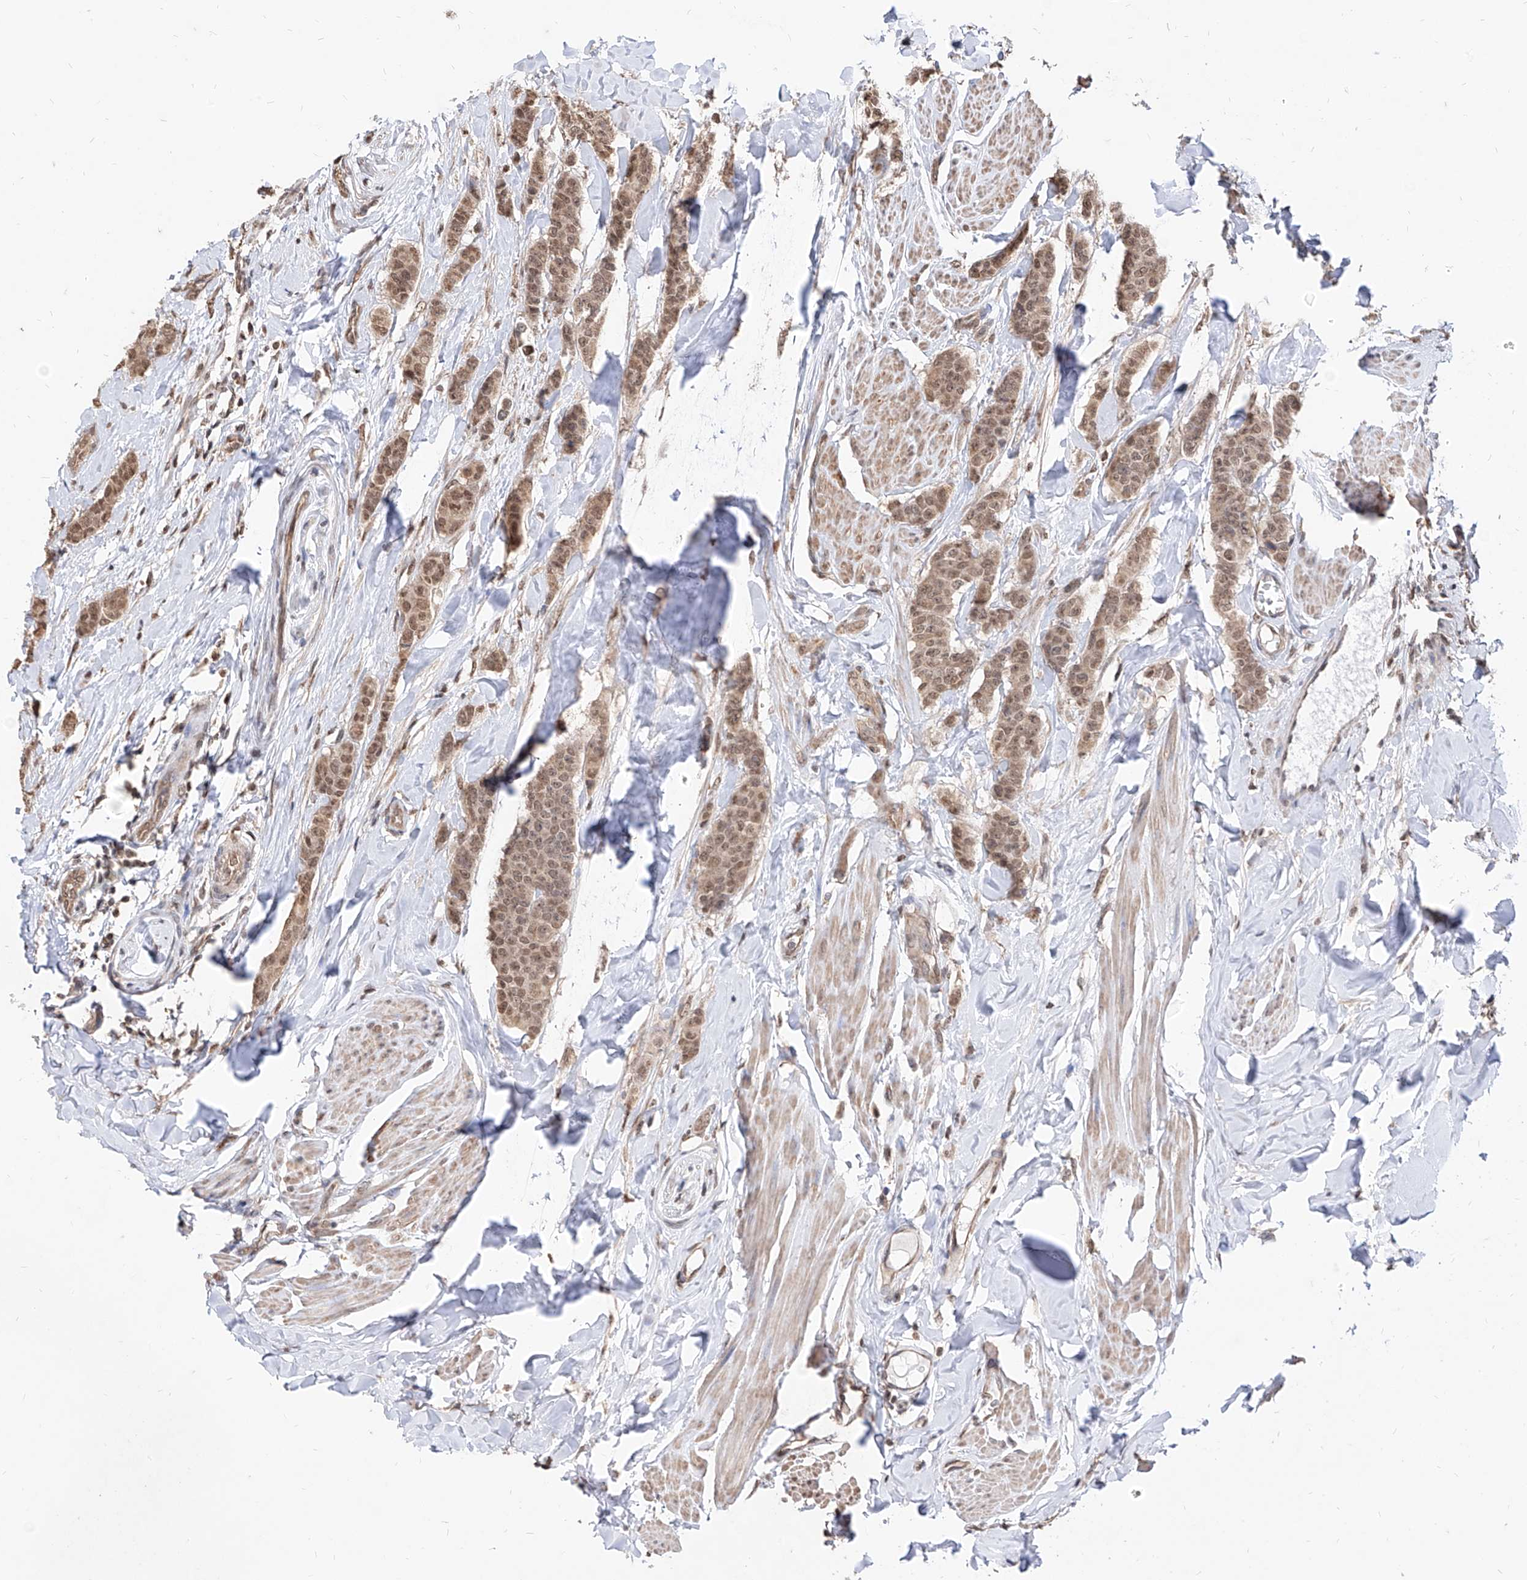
{"staining": {"intensity": "moderate", "quantity": ">75%", "location": "cytoplasmic/membranous,nuclear"}, "tissue": "breast cancer", "cell_type": "Tumor cells", "image_type": "cancer", "snomed": [{"axis": "morphology", "description": "Duct carcinoma"}, {"axis": "topography", "description": "Breast"}], "caption": "Immunohistochemistry photomicrograph of human breast infiltrating ductal carcinoma stained for a protein (brown), which shows medium levels of moderate cytoplasmic/membranous and nuclear staining in approximately >75% of tumor cells.", "gene": "C8orf82", "patient": {"sex": "female", "age": 40}}